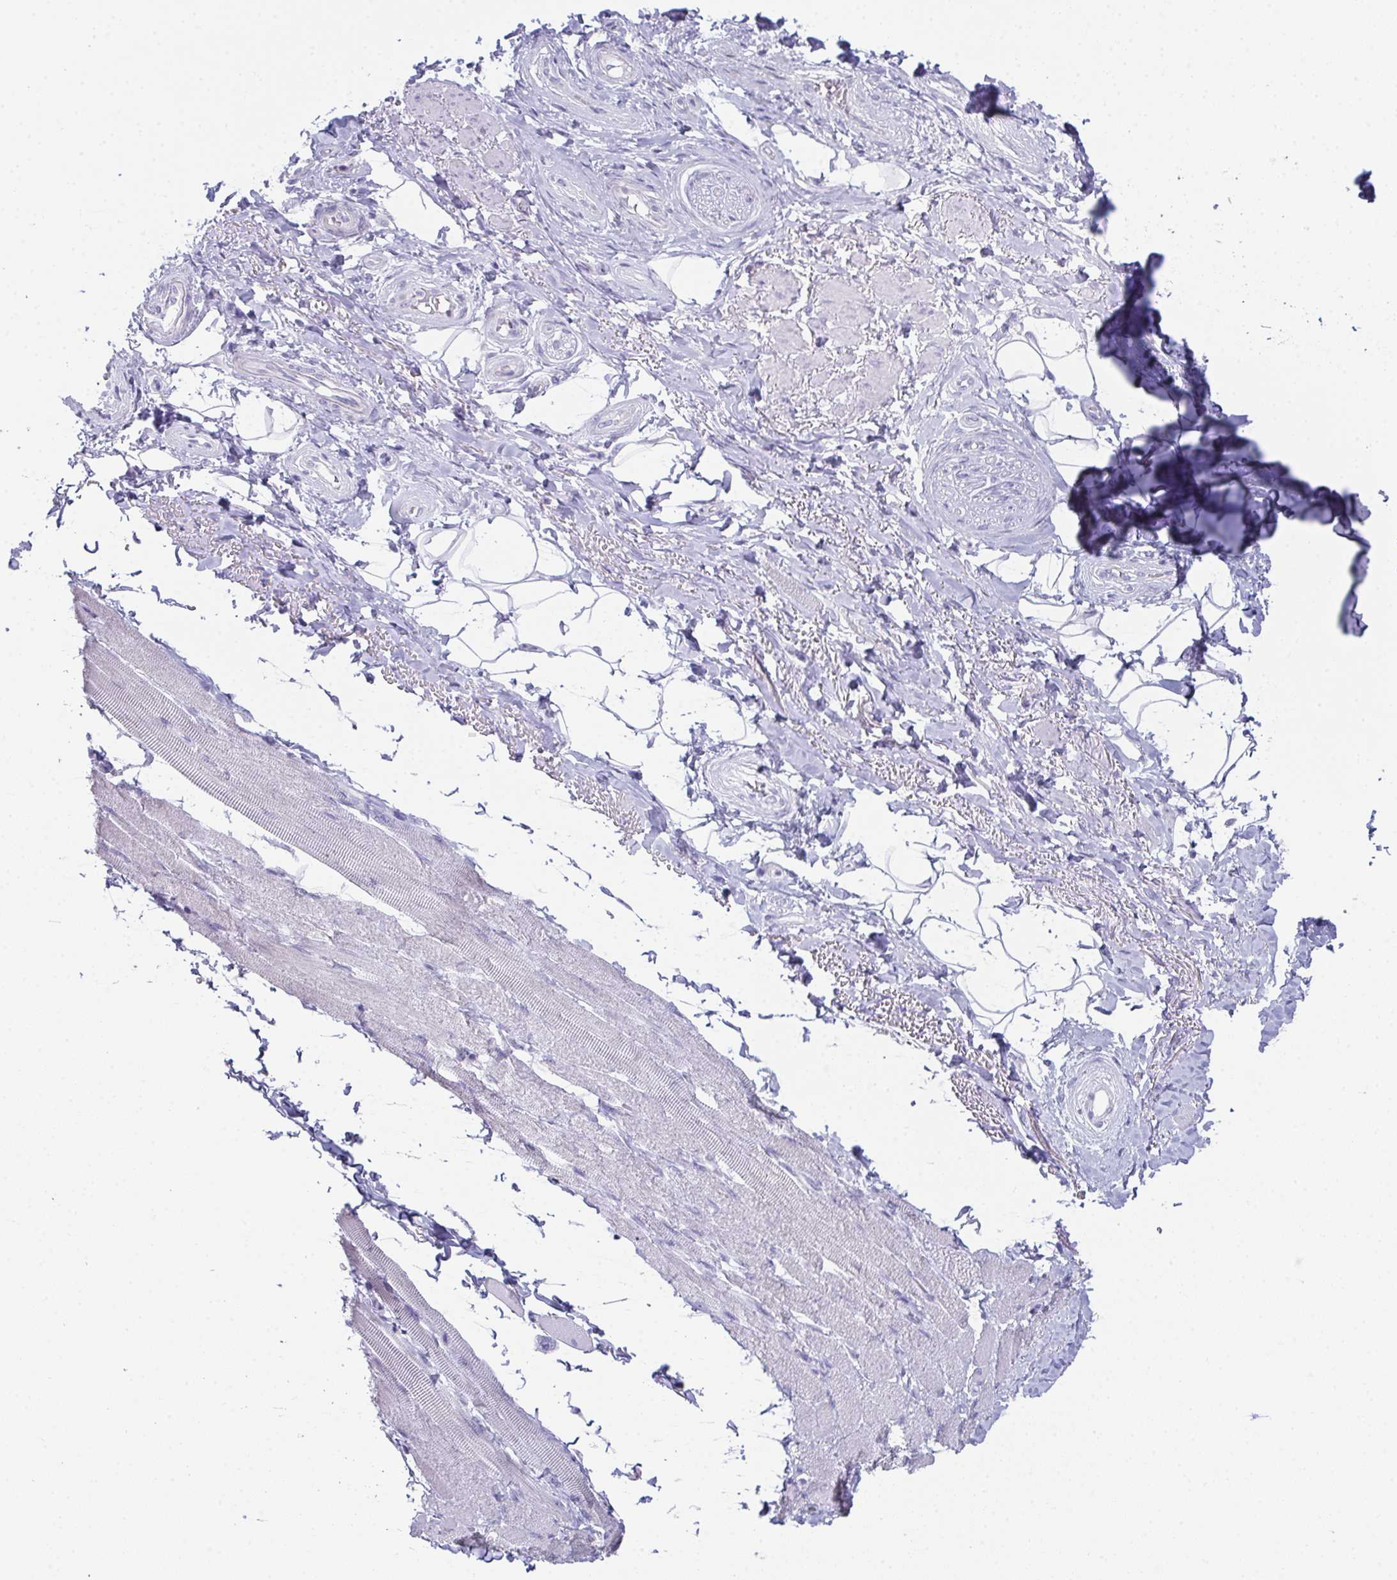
{"staining": {"intensity": "negative", "quantity": "none", "location": "none"}, "tissue": "adipose tissue", "cell_type": "Adipocytes", "image_type": "normal", "snomed": [{"axis": "morphology", "description": "Normal tissue, NOS"}, {"axis": "topography", "description": "Anal"}, {"axis": "topography", "description": "Peripheral nerve tissue"}], "caption": "Immunohistochemical staining of benign adipose tissue reveals no significant staining in adipocytes.", "gene": "TEX19", "patient": {"sex": "male", "age": 53}}